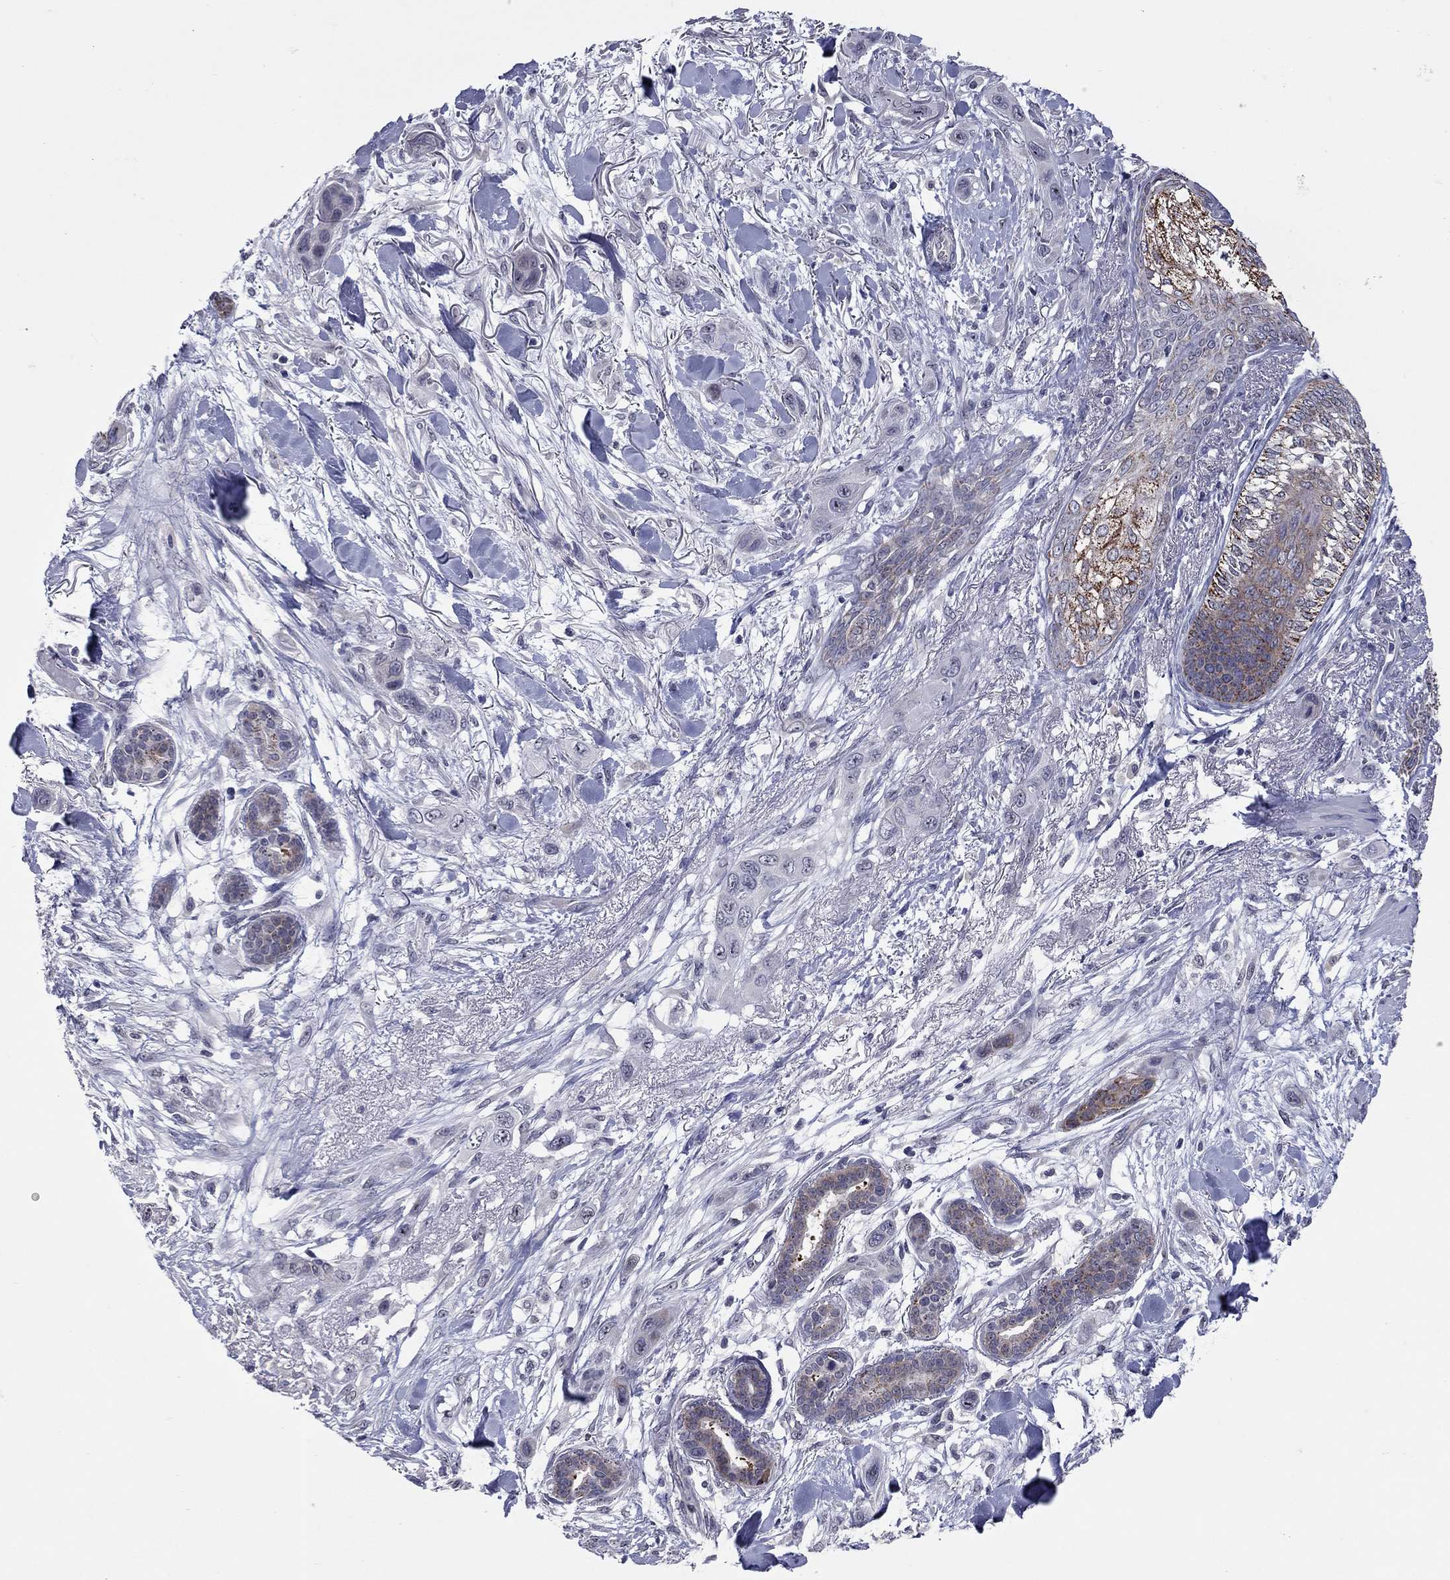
{"staining": {"intensity": "negative", "quantity": "none", "location": "none"}, "tissue": "skin cancer", "cell_type": "Tumor cells", "image_type": "cancer", "snomed": [{"axis": "morphology", "description": "Squamous cell carcinoma, NOS"}, {"axis": "topography", "description": "Skin"}], "caption": "Immunohistochemistry of human skin cancer displays no staining in tumor cells.", "gene": "SHOC2", "patient": {"sex": "male", "age": 79}}